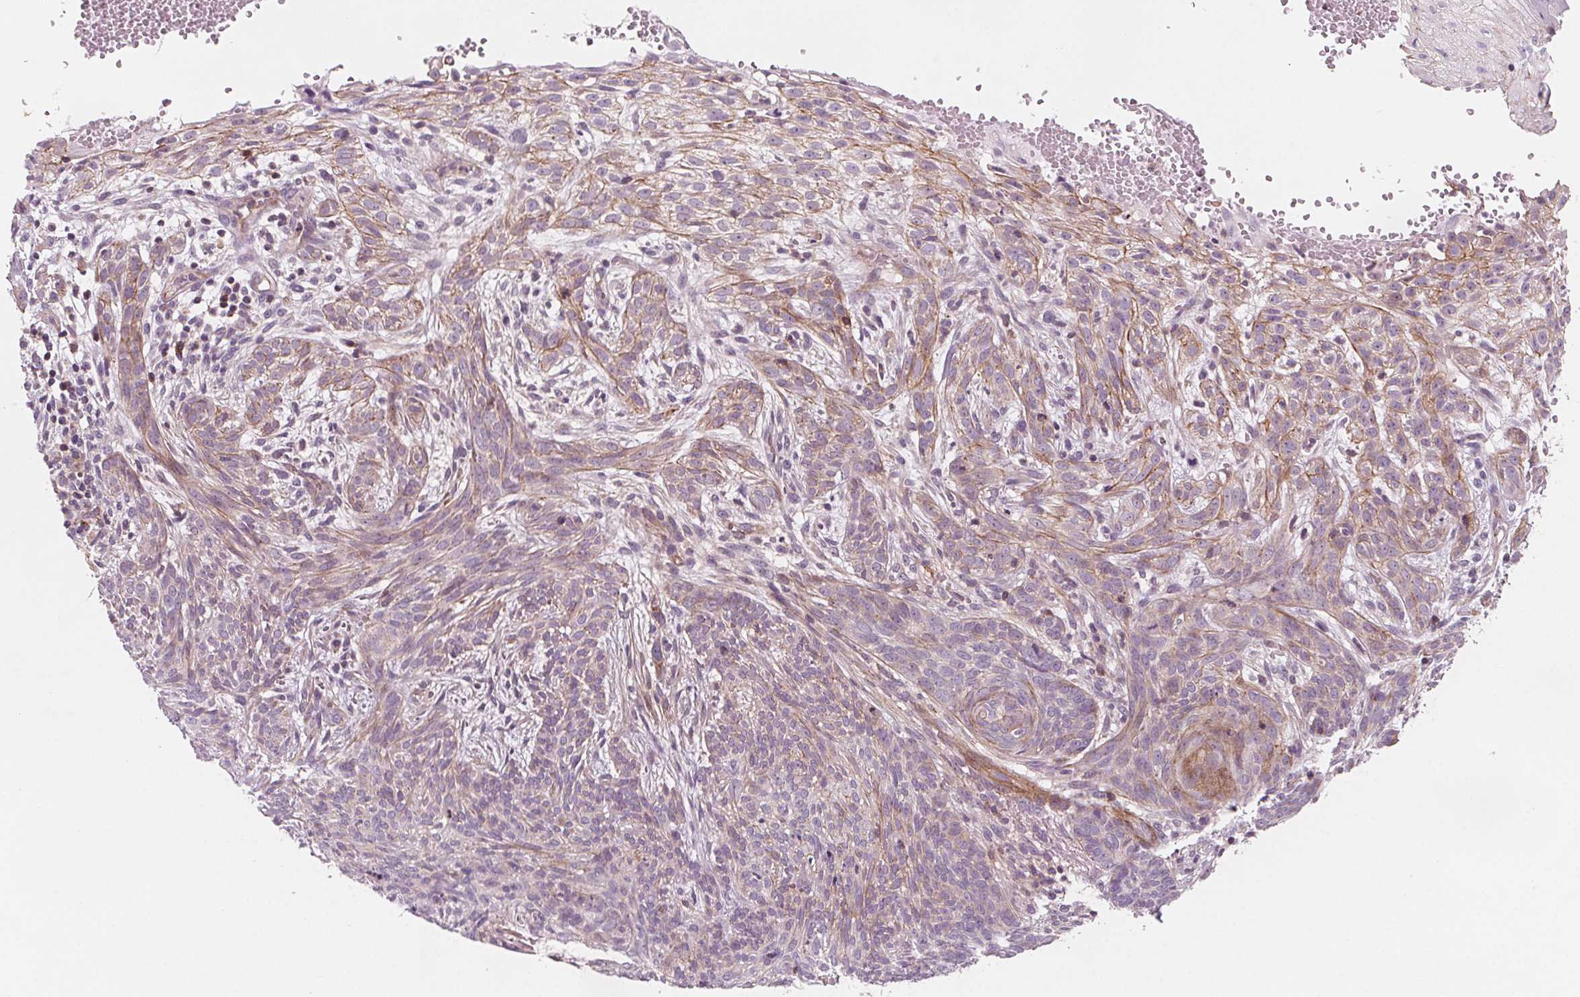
{"staining": {"intensity": "weak", "quantity": "25%-75%", "location": "cytoplasmic/membranous"}, "tissue": "skin cancer", "cell_type": "Tumor cells", "image_type": "cancer", "snomed": [{"axis": "morphology", "description": "Basal cell carcinoma"}, {"axis": "topography", "description": "Skin"}], "caption": "Human skin cancer stained with a brown dye exhibits weak cytoplasmic/membranous positive expression in about 25%-75% of tumor cells.", "gene": "ADAM33", "patient": {"sex": "male", "age": 84}}